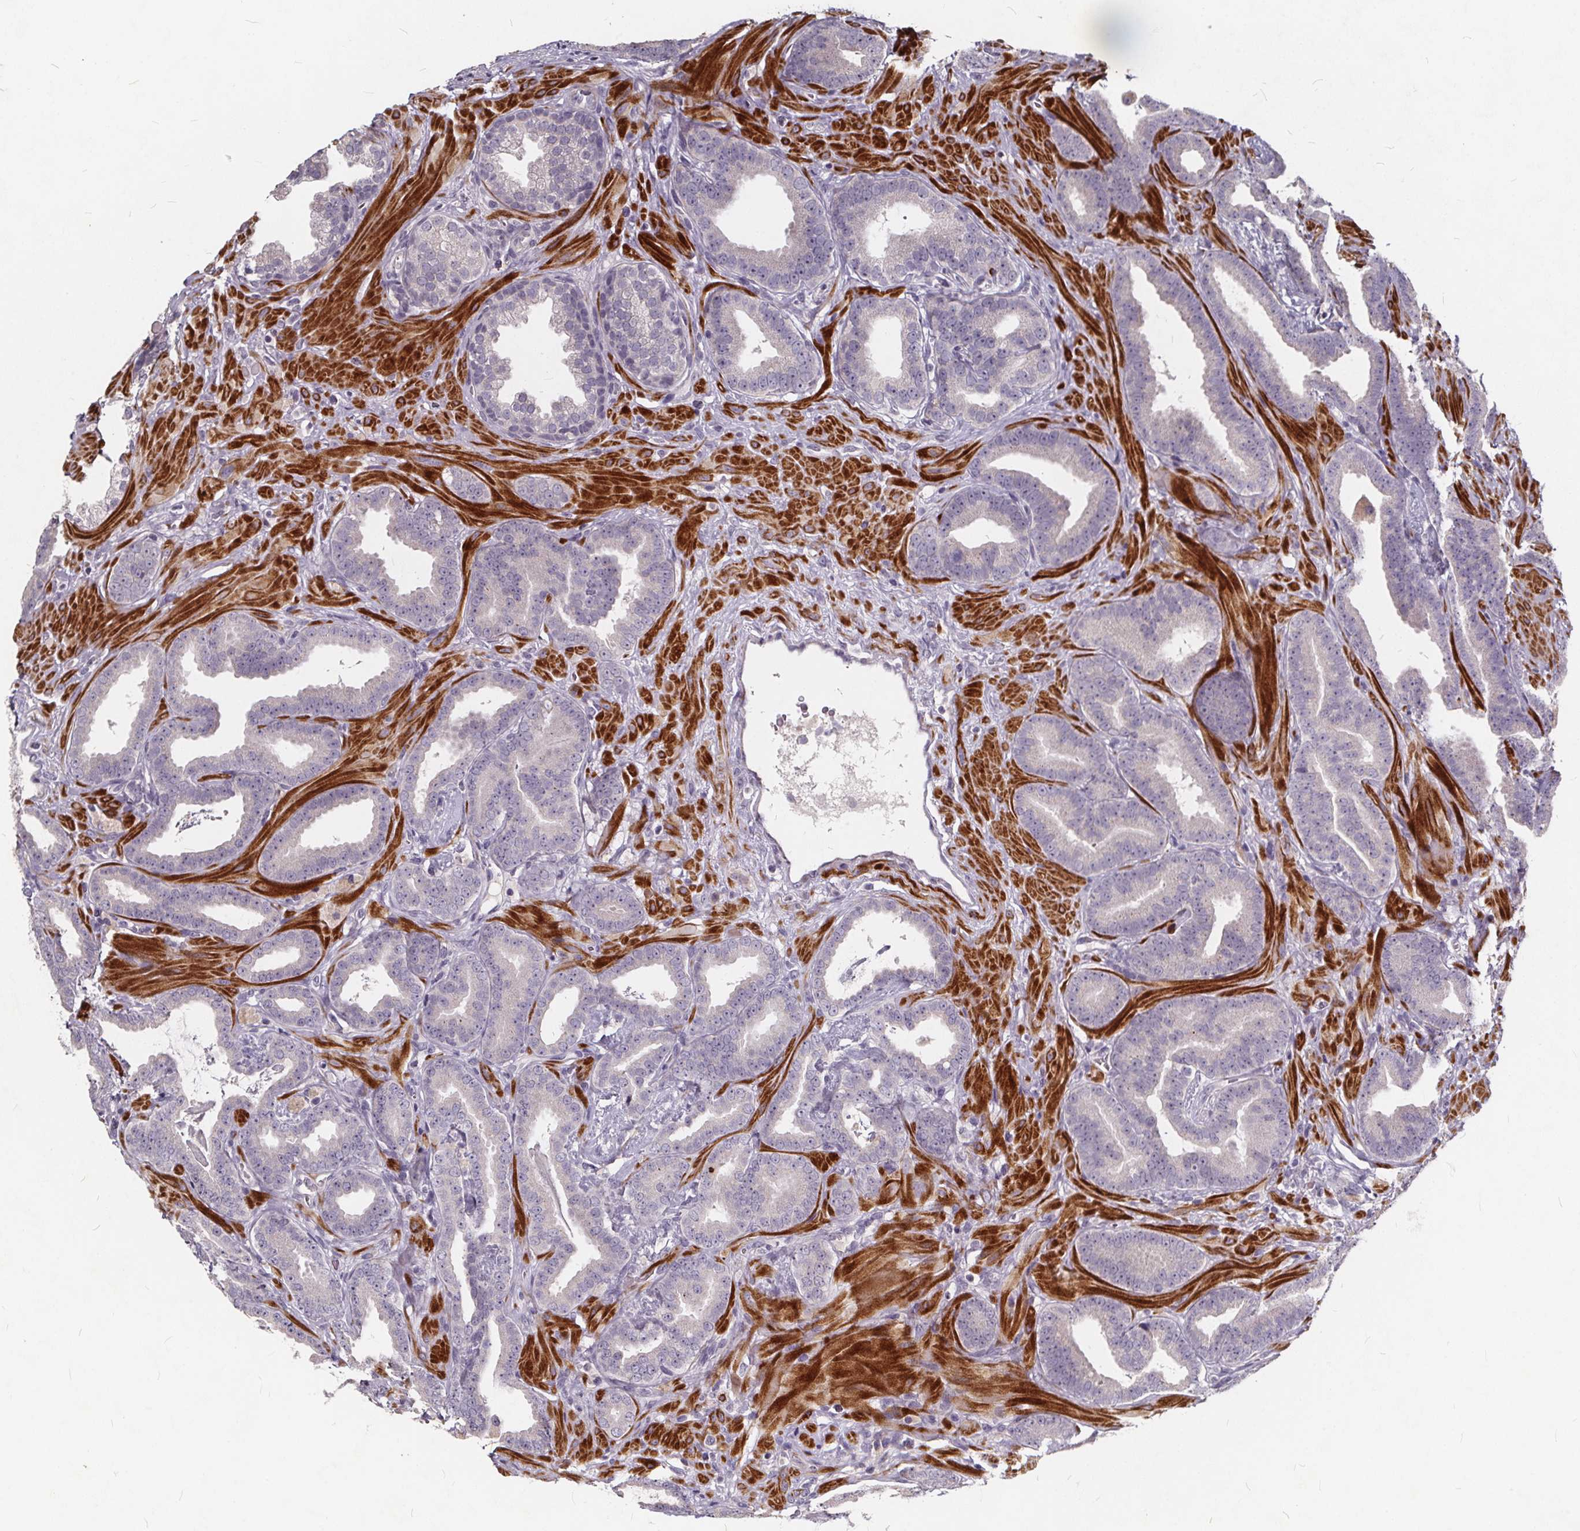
{"staining": {"intensity": "negative", "quantity": "none", "location": "none"}, "tissue": "prostate cancer", "cell_type": "Tumor cells", "image_type": "cancer", "snomed": [{"axis": "morphology", "description": "Adenocarcinoma, Low grade"}, {"axis": "topography", "description": "Prostate"}], "caption": "Tumor cells show no significant protein expression in prostate adenocarcinoma (low-grade). Brightfield microscopy of IHC stained with DAB (brown) and hematoxylin (blue), captured at high magnification.", "gene": "TSPAN14", "patient": {"sex": "male", "age": 63}}